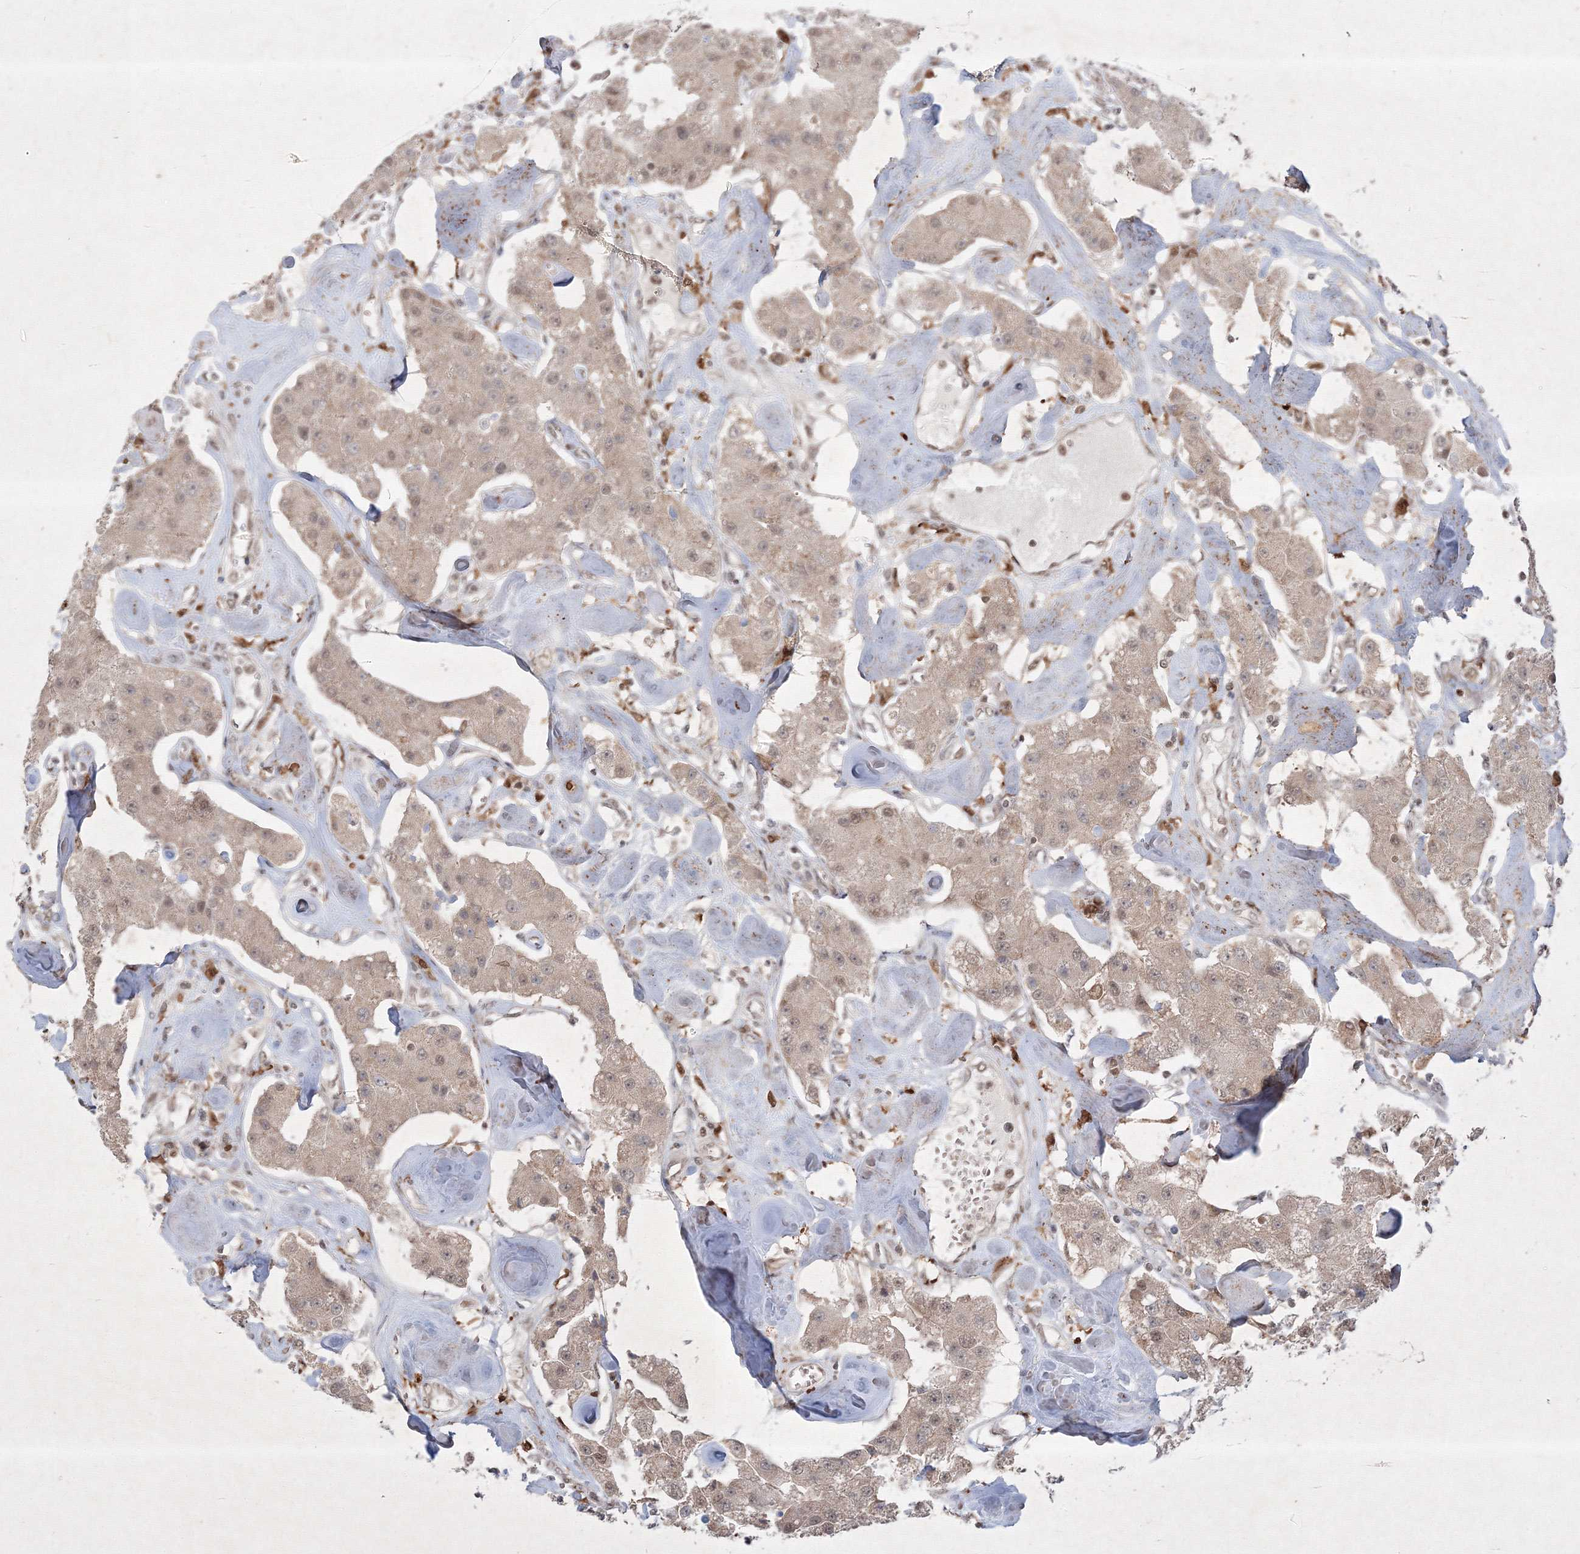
{"staining": {"intensity": "moderate", "quantity": ">75%", "location": "cytoplasmic/membranous,nuclear"}, "tissue": "carcinoid", "cell_type": "Tumor cells", "image_type": "cancer", "snomed": [{"axis": "morphology", "description": "Carcinoid, malignant, NOS"}, {"axis": "topography", "description": "Pancreas"}], "caption": "Carcinoid (malignant) tissue shows moderate cytoplasmic/membranous and nuclear positivity in approximately >75% of tumor cells", "gene": "TAB1", "patient": {"sex": "male", "age": 41}}